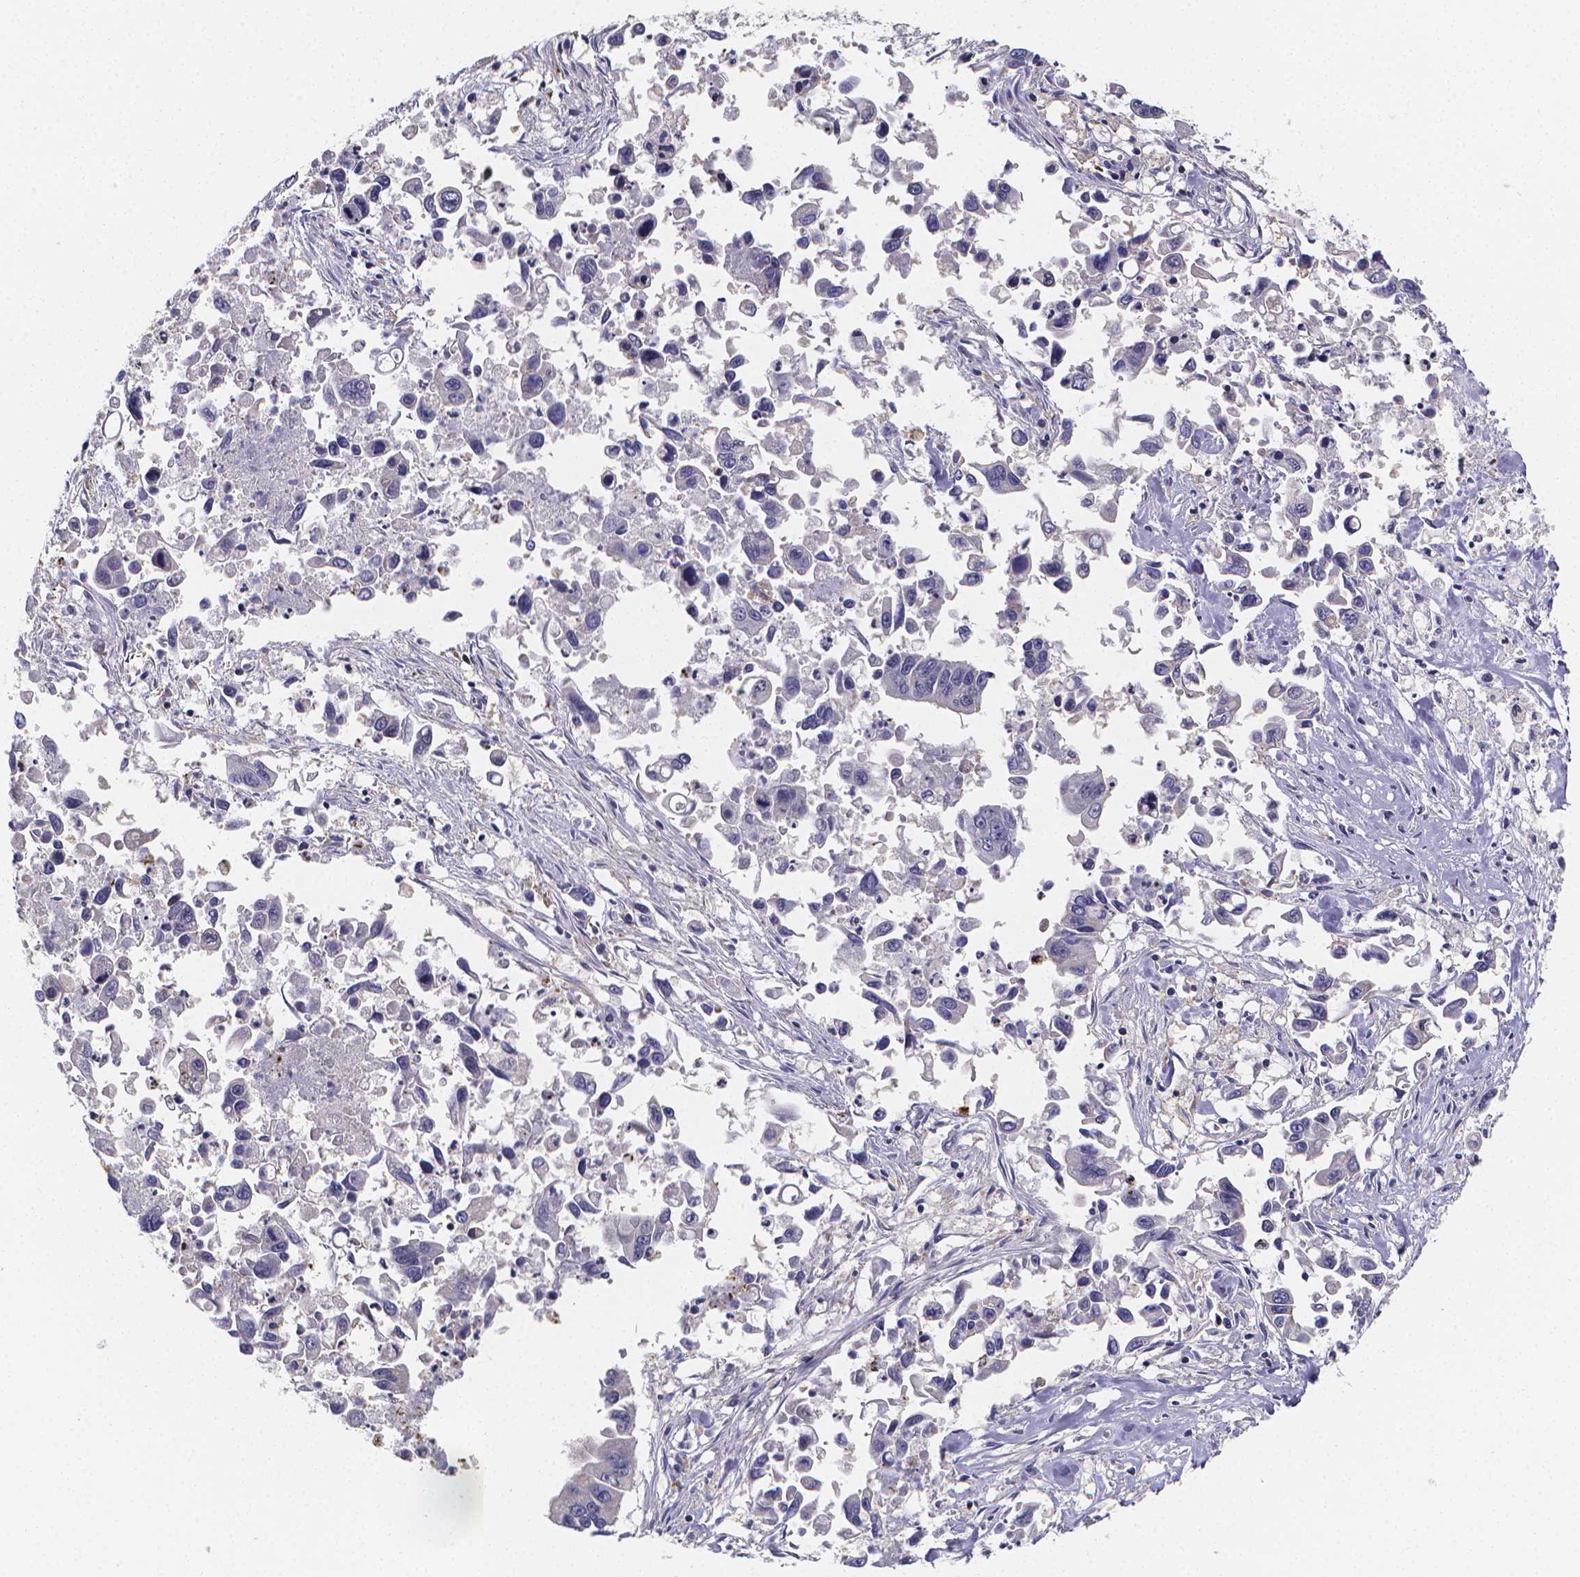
{"staining": {"intensity": "negative", "quantity": "none", "location": "none"}, "tissue": "pancreatic cancer", "cell_type": "Tumor cells", "image_type": "cancer", "snomed": [{"axis": "morphology", "description": "Adenocarcinoma, NOS"}, {"axis": "topography", "description": "Pancreas"}], "caption": "Tumor cells show no significant protein staining in adenocarcinoma (pancreatic).", "gene": "PAH", "patient": {"sex": "female", "age": 83}}